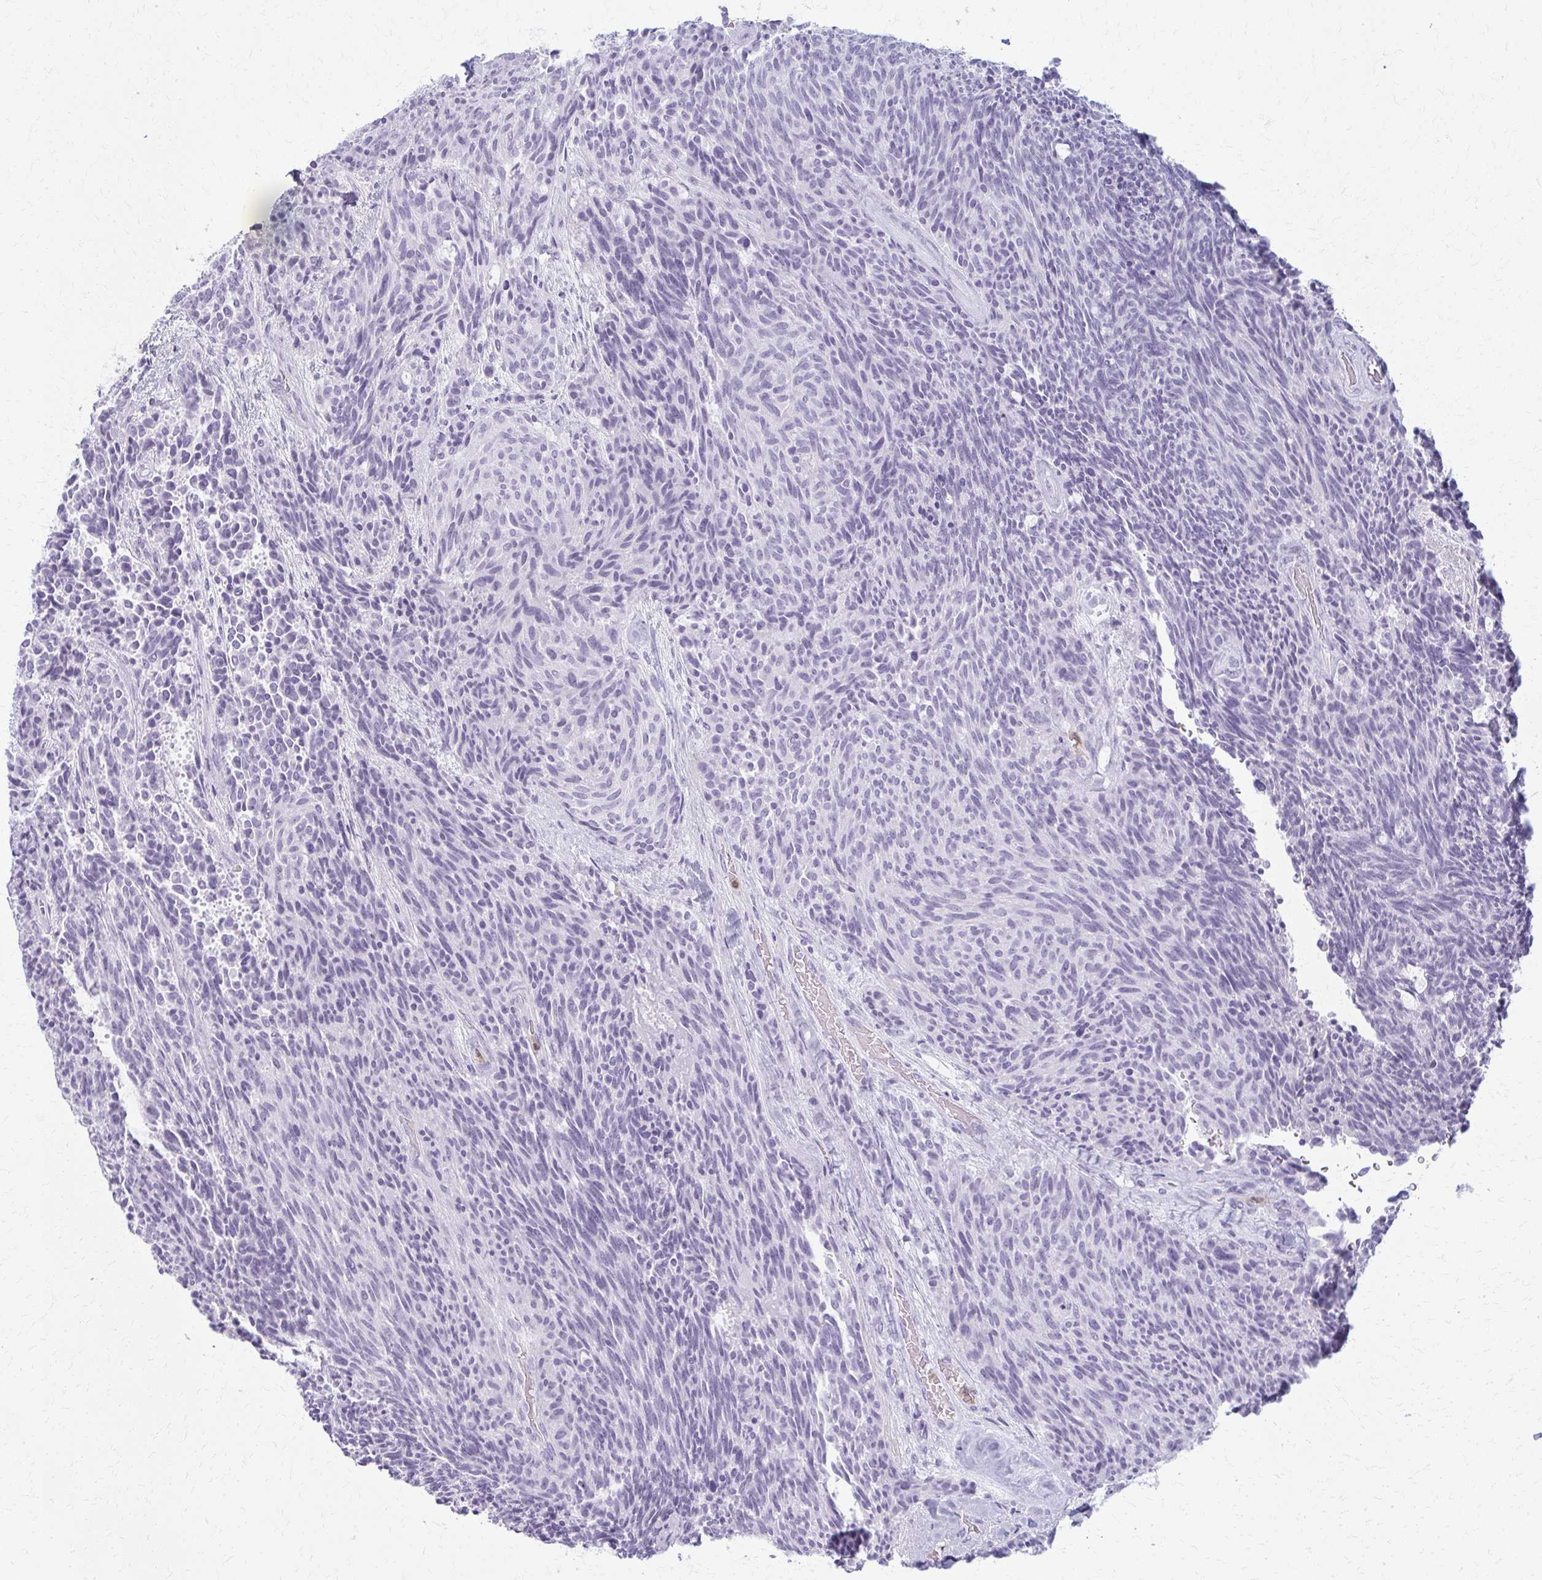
{"staining": {"intensity": "negative", "quantity": "none", "location": "none"}, "tissue": "carcinoid", "cell_type": "Tumor cells", "image_type": "cancer", "snomed": [{"axis": "morphology", "description": "Carcinoid, malignant, NOS"}, {"axis": "topography", "description": "Pancreas"}], "caption": "Tumor cells show no significant protein expression in carcinoid (malignant).", "gene": "CA3", "patient": {"sex": "female", "age": 54}}